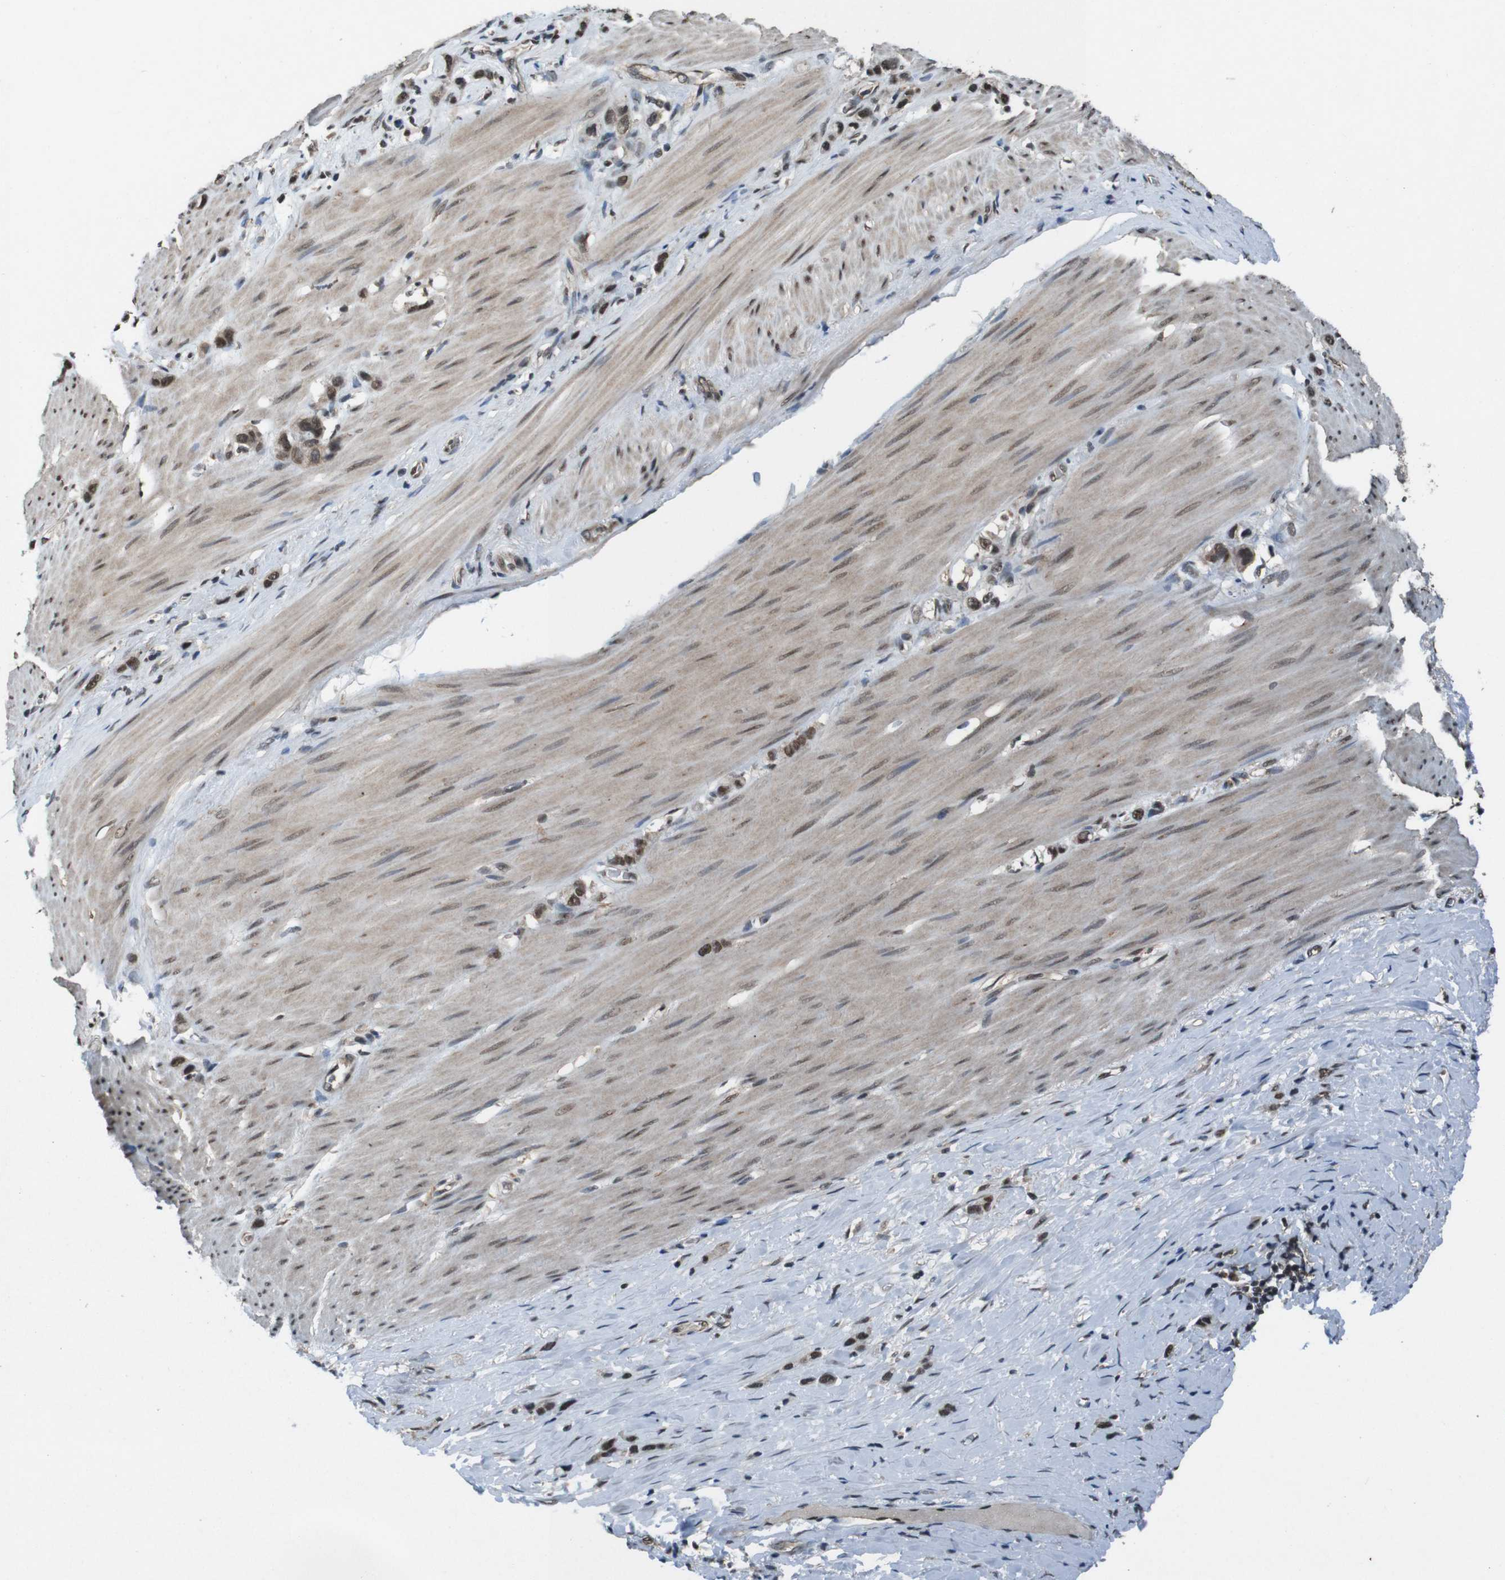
{"staining": {"intensity": "strong", "quantity": ">75%", "location": "nuclear"}, "tissue": "stomach cancer", "cell_type": "Tumor cells", "image_type": "cancer", "snomed": [{"axis": "morphology", "description": "Normal tissue, NOS"}, {"axis": "morphology", "description": "Adenocarcinoma, NOS"}, {"axis": "morphology", "description": "Adenocarcinoma, High grade"}, {"axis": "topography", "description": "Stomach, upper"}, {"axis": "topography", "description": "Stomach"}], "caption": "Immunohistochemical staining of human stomach cancer exhibits high levels of strong nuclear protein staining in approximately >75% of tumor cells. (IHC, brightfield microscopy, high magnification).", "gene": "NR4A2", "patient": {"sex": "female", "age": 65}}